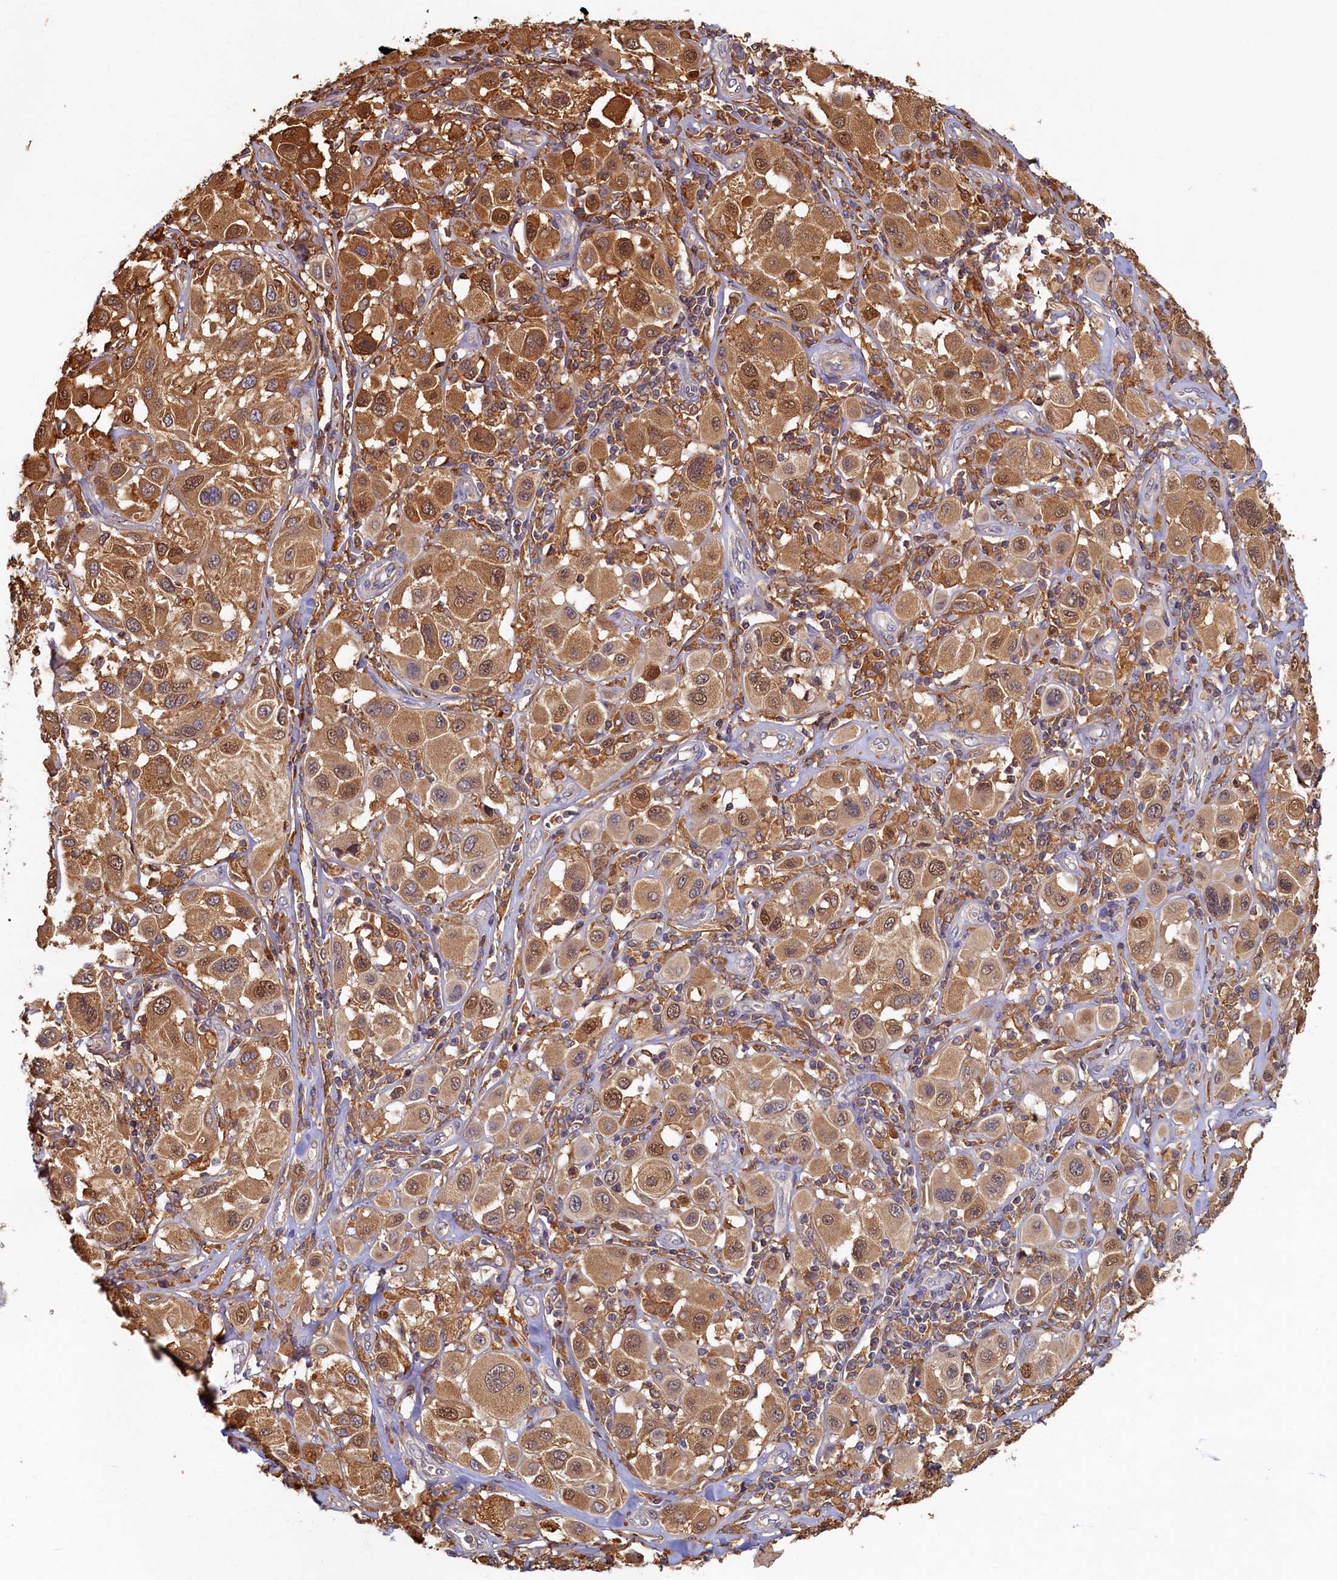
{"staining": {"intensity": "moderate", "quantity": ">75%", "location": "cytoplasmic/membranous"}, "tissue": "melanoma", "cell_type": "Tumor cells", "image_type": "cancer", "snomed": [{"axis": "morphology", "description": "Malignant melanoma, Metastatic site"}, {"axis": "topography", "description": "Skin"}], "caption": "Brown immunohistochemical staining in human malignant melanoma (metastatic site) demonstrates moderate cytoplasmic/membranous staining in approximately >75% of tumor cells. Nuclei are stained in blue.", "gene": "TIMM8B", "patient": {"sex": "male", "age": 41}}